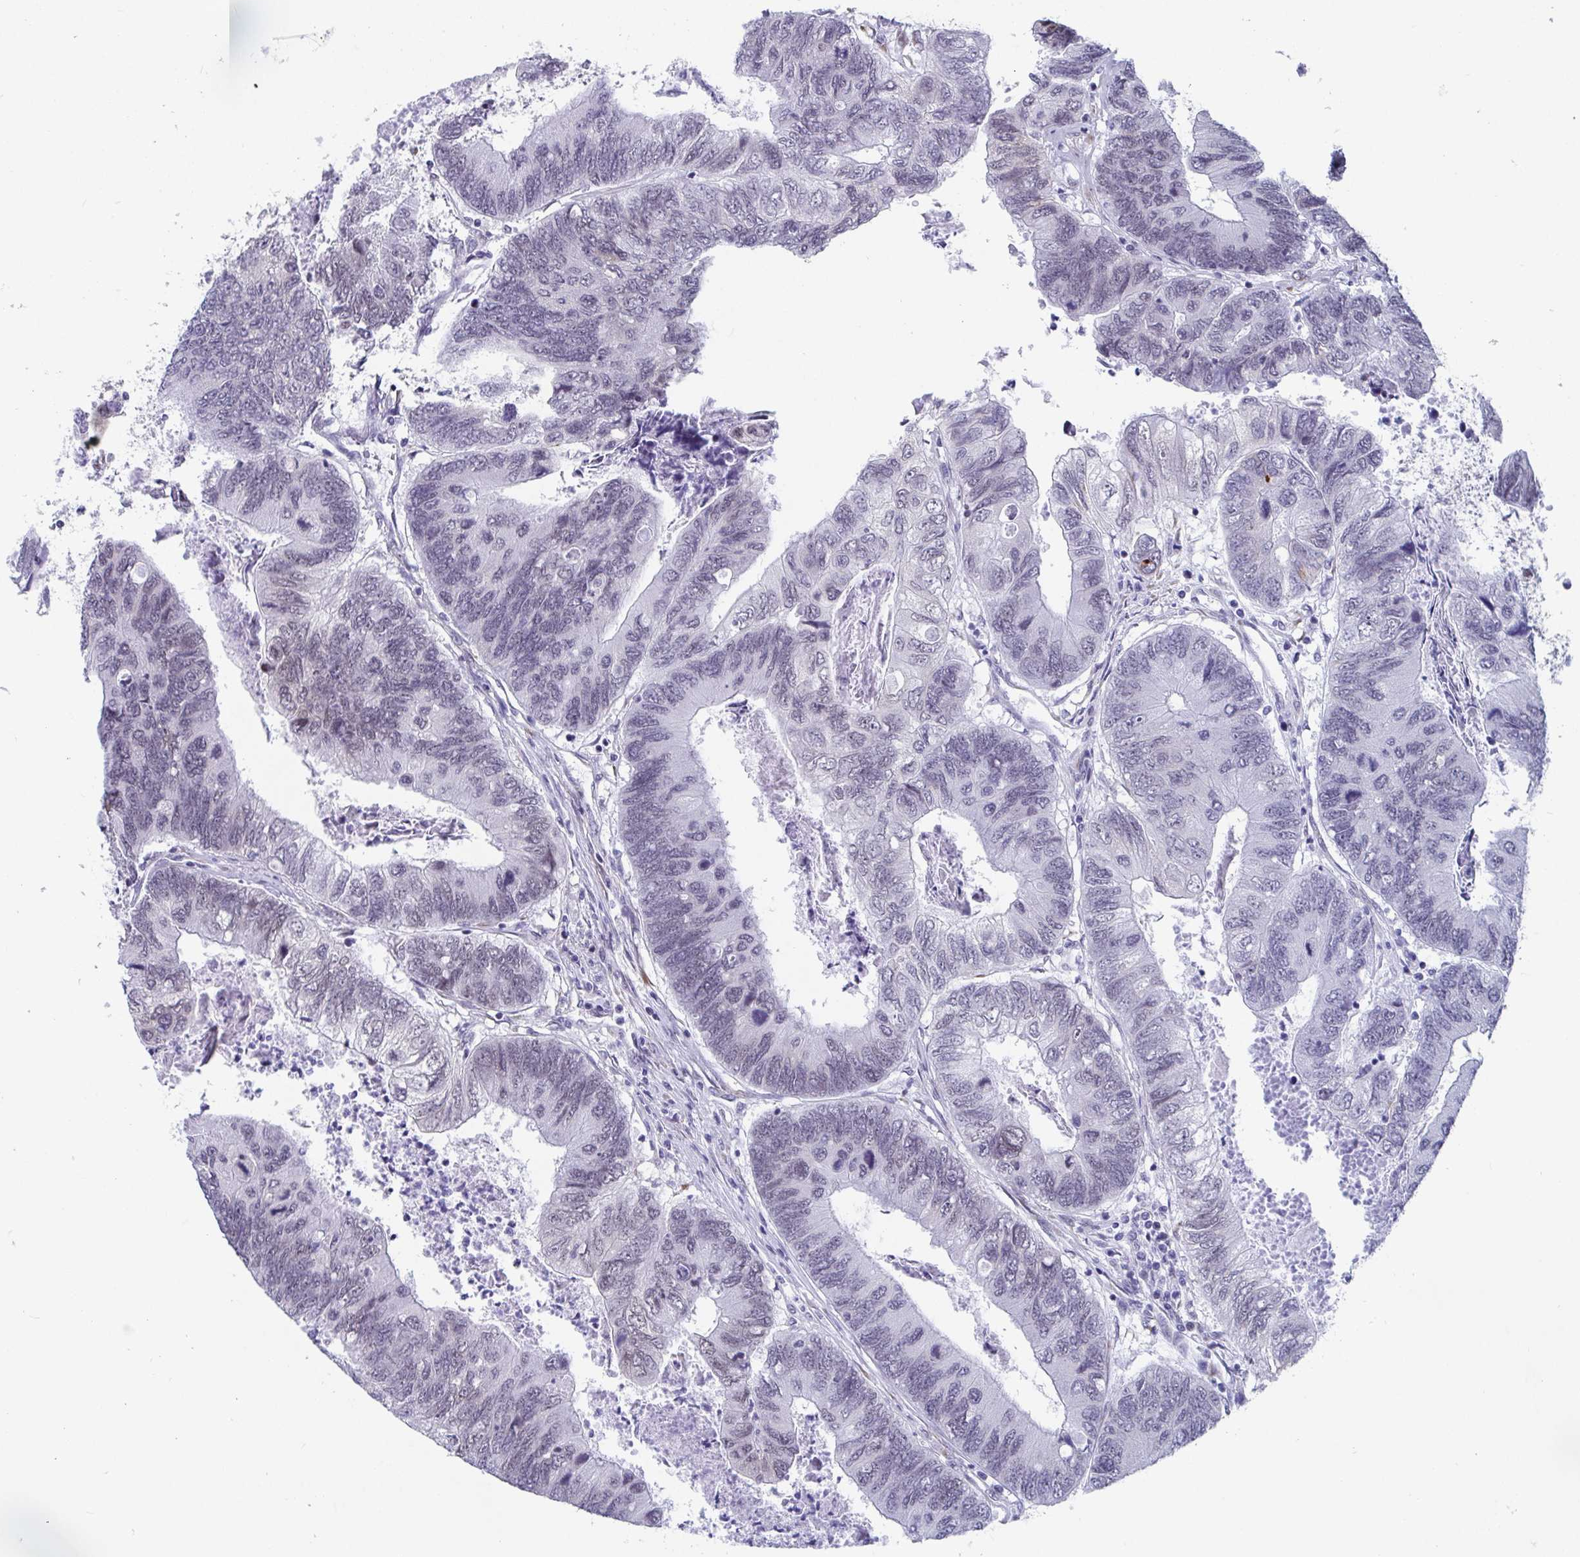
{"staining": {"intensity": "weak", "quantity": "<25%", "location": "nuclear"}, "tissue": "colorectal cancer", "cell_type": "Tumor cells", "image_type": "cancer", "snomed": [{"axis": "morphology", "description": "Adenocarcinoma, NOS"}, {"axis": "topography", "description": "Colon"}], "caption": "Immunohistochemistry photomicrograph of neoplastic tissue: human adenocarcinoma (colorectal) stained with DAB shows no significant protein positivity in tumor cells.", "gene": "WDR72", "patient": {"sex": "female", "age": 67}}